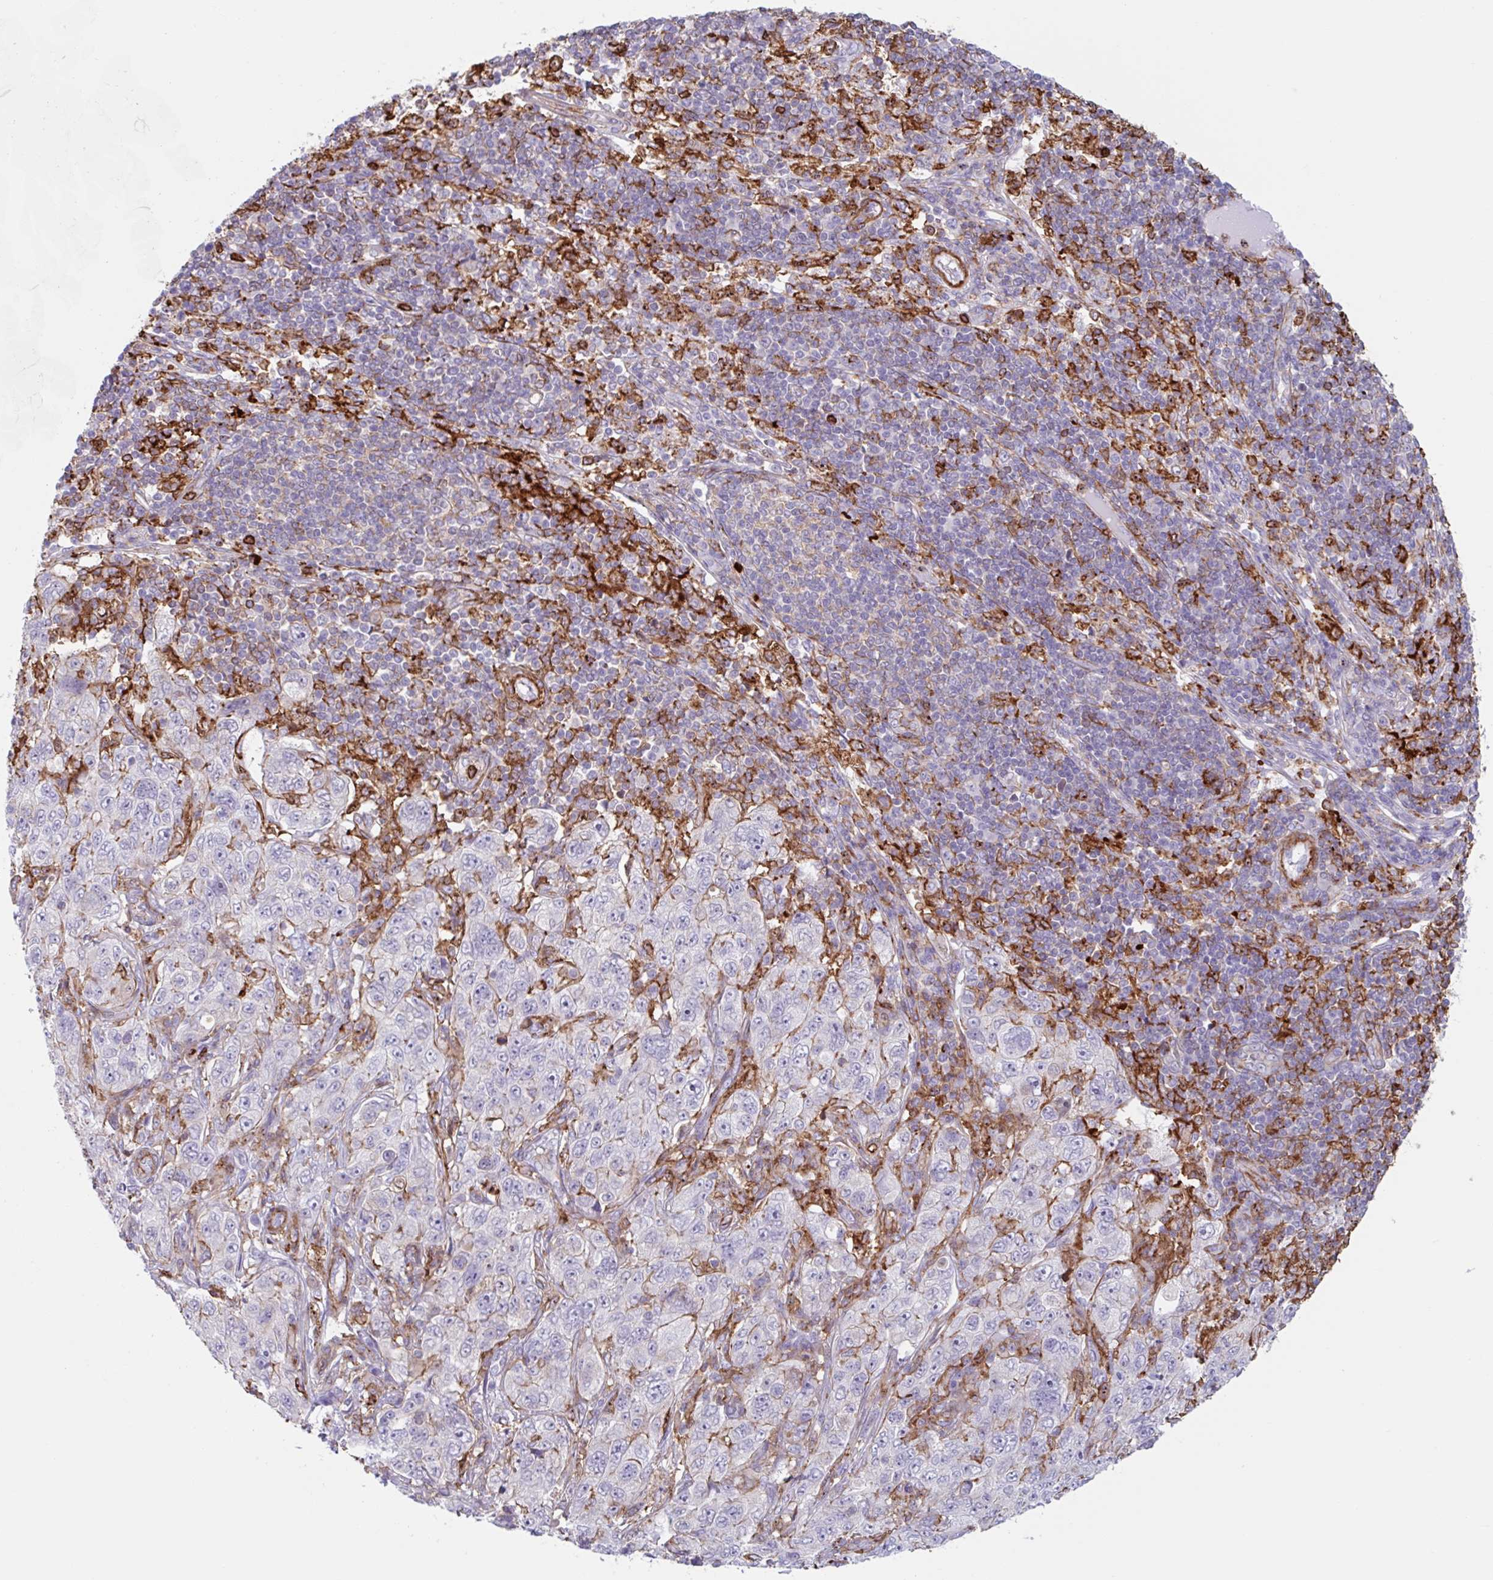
{"staining": {"intensity": "negative", "quantity": "none", "location": "none"}, "tissue": "pancreatic cancer", "cell_type": "Tumor cells", "image_type": "cancer", "snomed": [{"axis": "morphology", "description": "Adenocarcinoma, NOS"}, {"axis": "topography", "description": "Pancreas"}], "caption": "The micrograph reveals no staining of tumor cells in adenocarcinoma (pancreatic).", "gene": "EFHD1", "patient": {"sex": "male", "age": 68}}